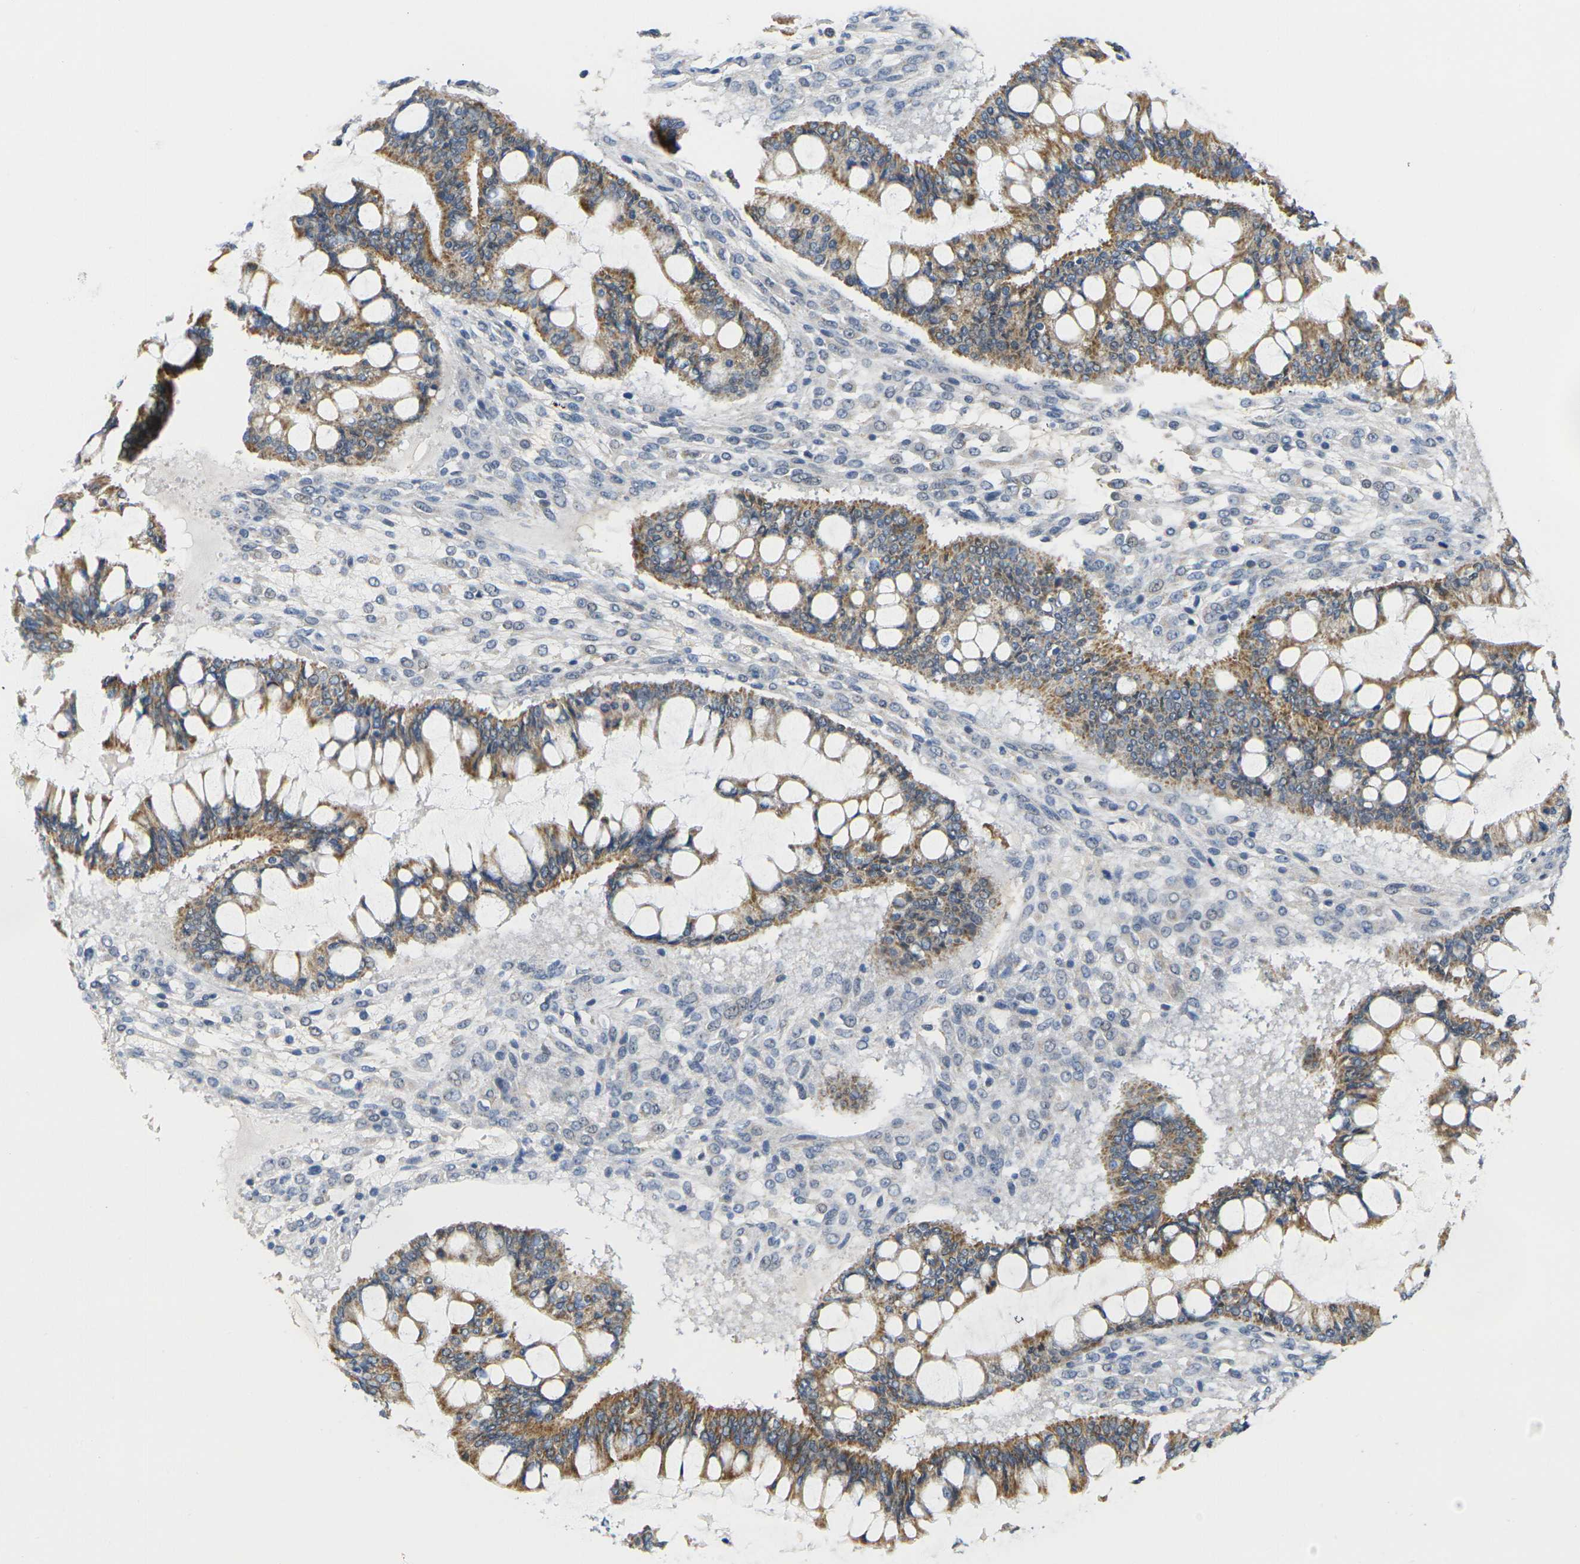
{"staining": {"intensity": "negative", "quantity": "none", "location": "none"}, "tissue": "ovarian cancer", "cell_type": "Tumor cells", "image_type": "cancer", "snomed": [{"axis": "morphology", "description": "Cystadenocarcinoma, mucinous, NOS"}, {"axis": "topography", "description": "Ovary"}], "caption": "Tumor cells are negative for brown protein staining in ovarian cancer.", "gene": "OTOF", "patient": {"sex": "female", "age": 73}}